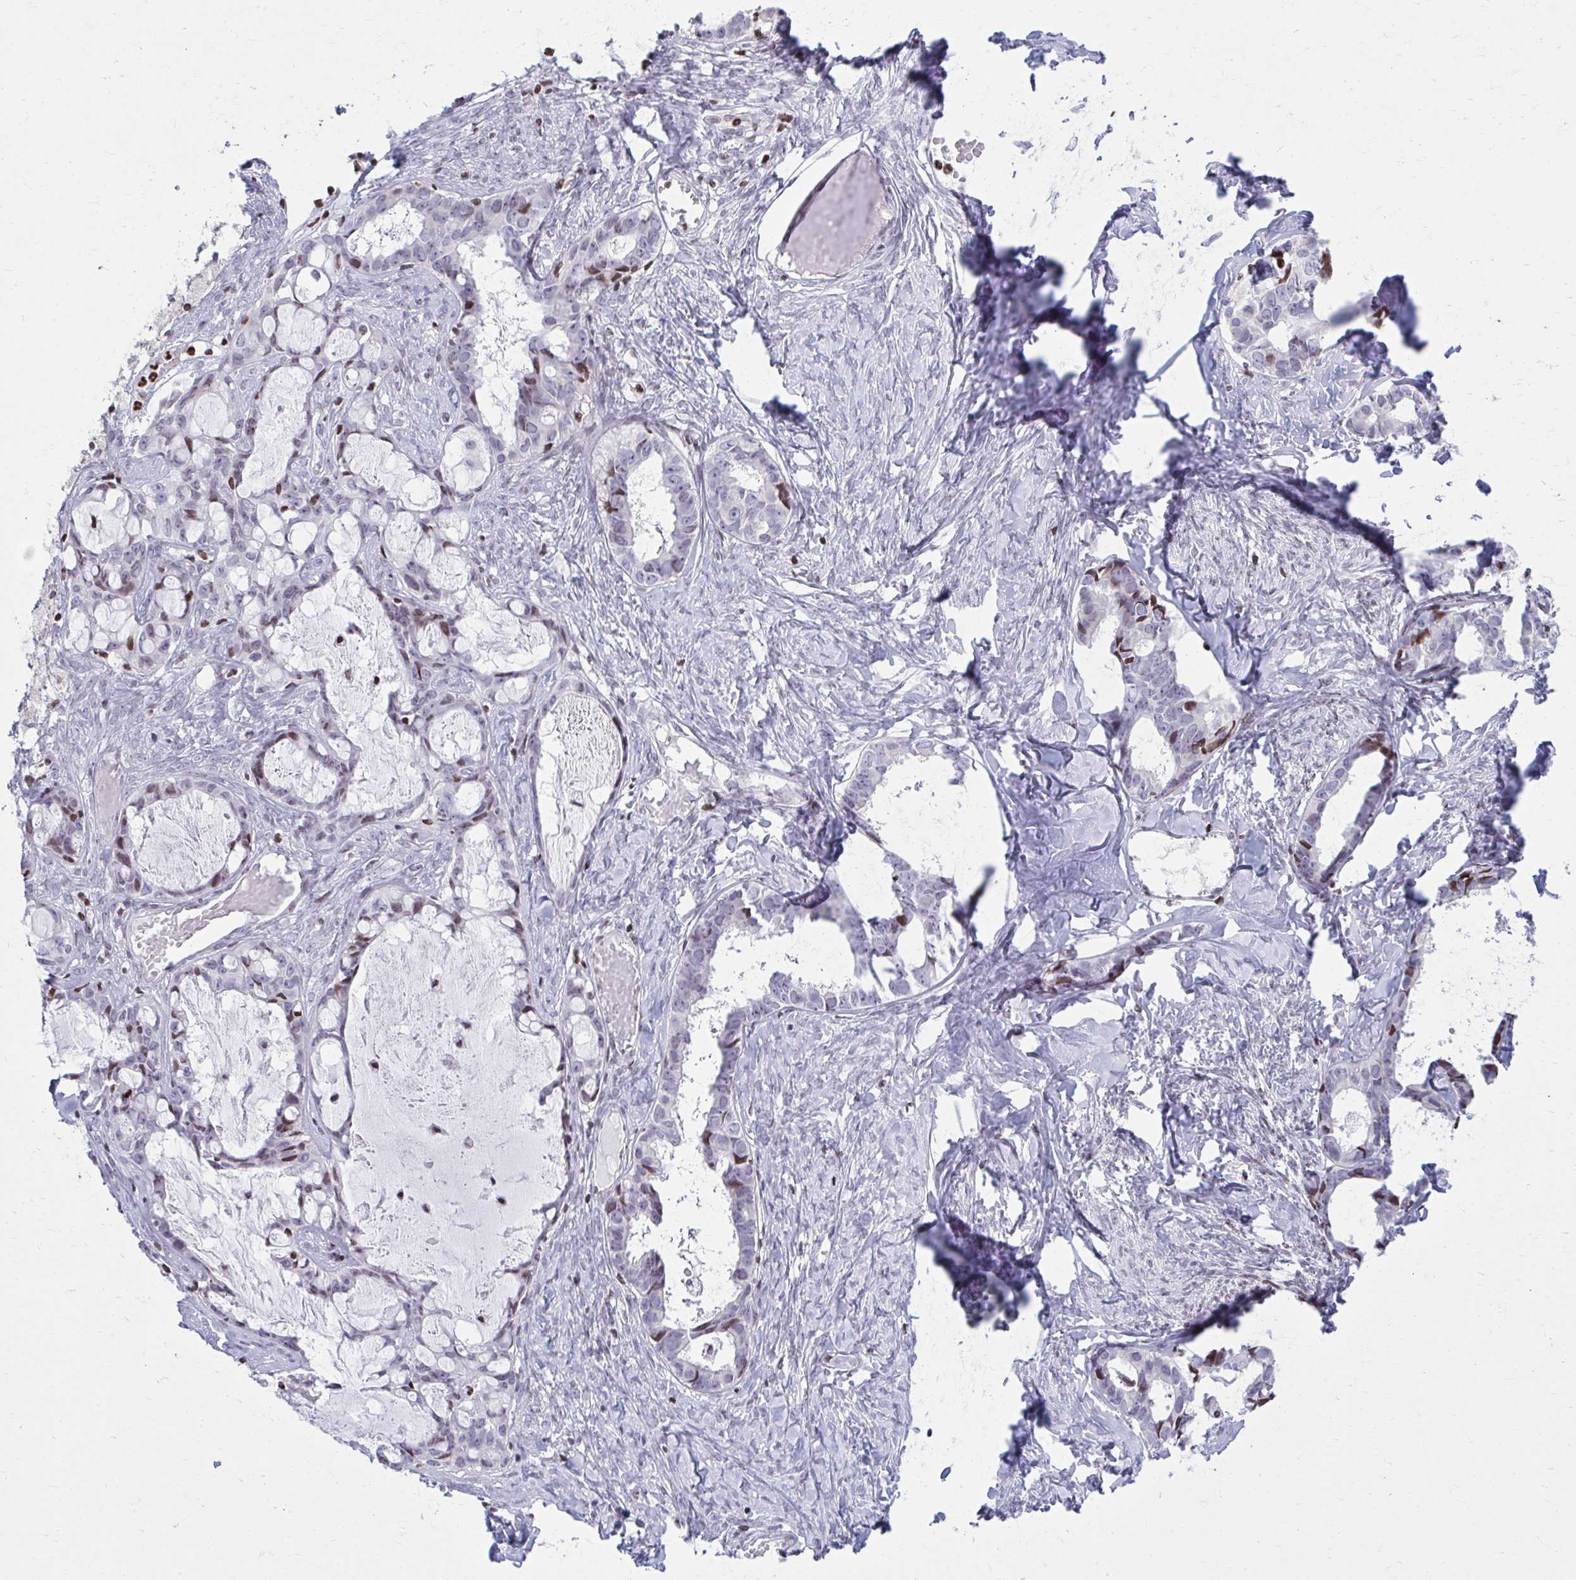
{"staining": {"intensity": "moderate", "quantity": "<25%", "location": "nuclear"}, "tissue": "ovarian cancer", "cell_type": "Tumor cells", "image_type": "cancer", "snomed": [{"axis": "morphology", "description": "Cystadenocarcinoma, serous, NOS"}, {"axis": "topography", "description": "Ovary"}], "caption": "Serous cystadenocarcinoma (ovarian) stained for a protein displays moderate nuclear positivity in tumor cells. Immunohistochemistry stains the protein in brown and the nuclei are stained blue.", "gene": "AP5M1", "patient": {"sex": "female", "age": 69}}